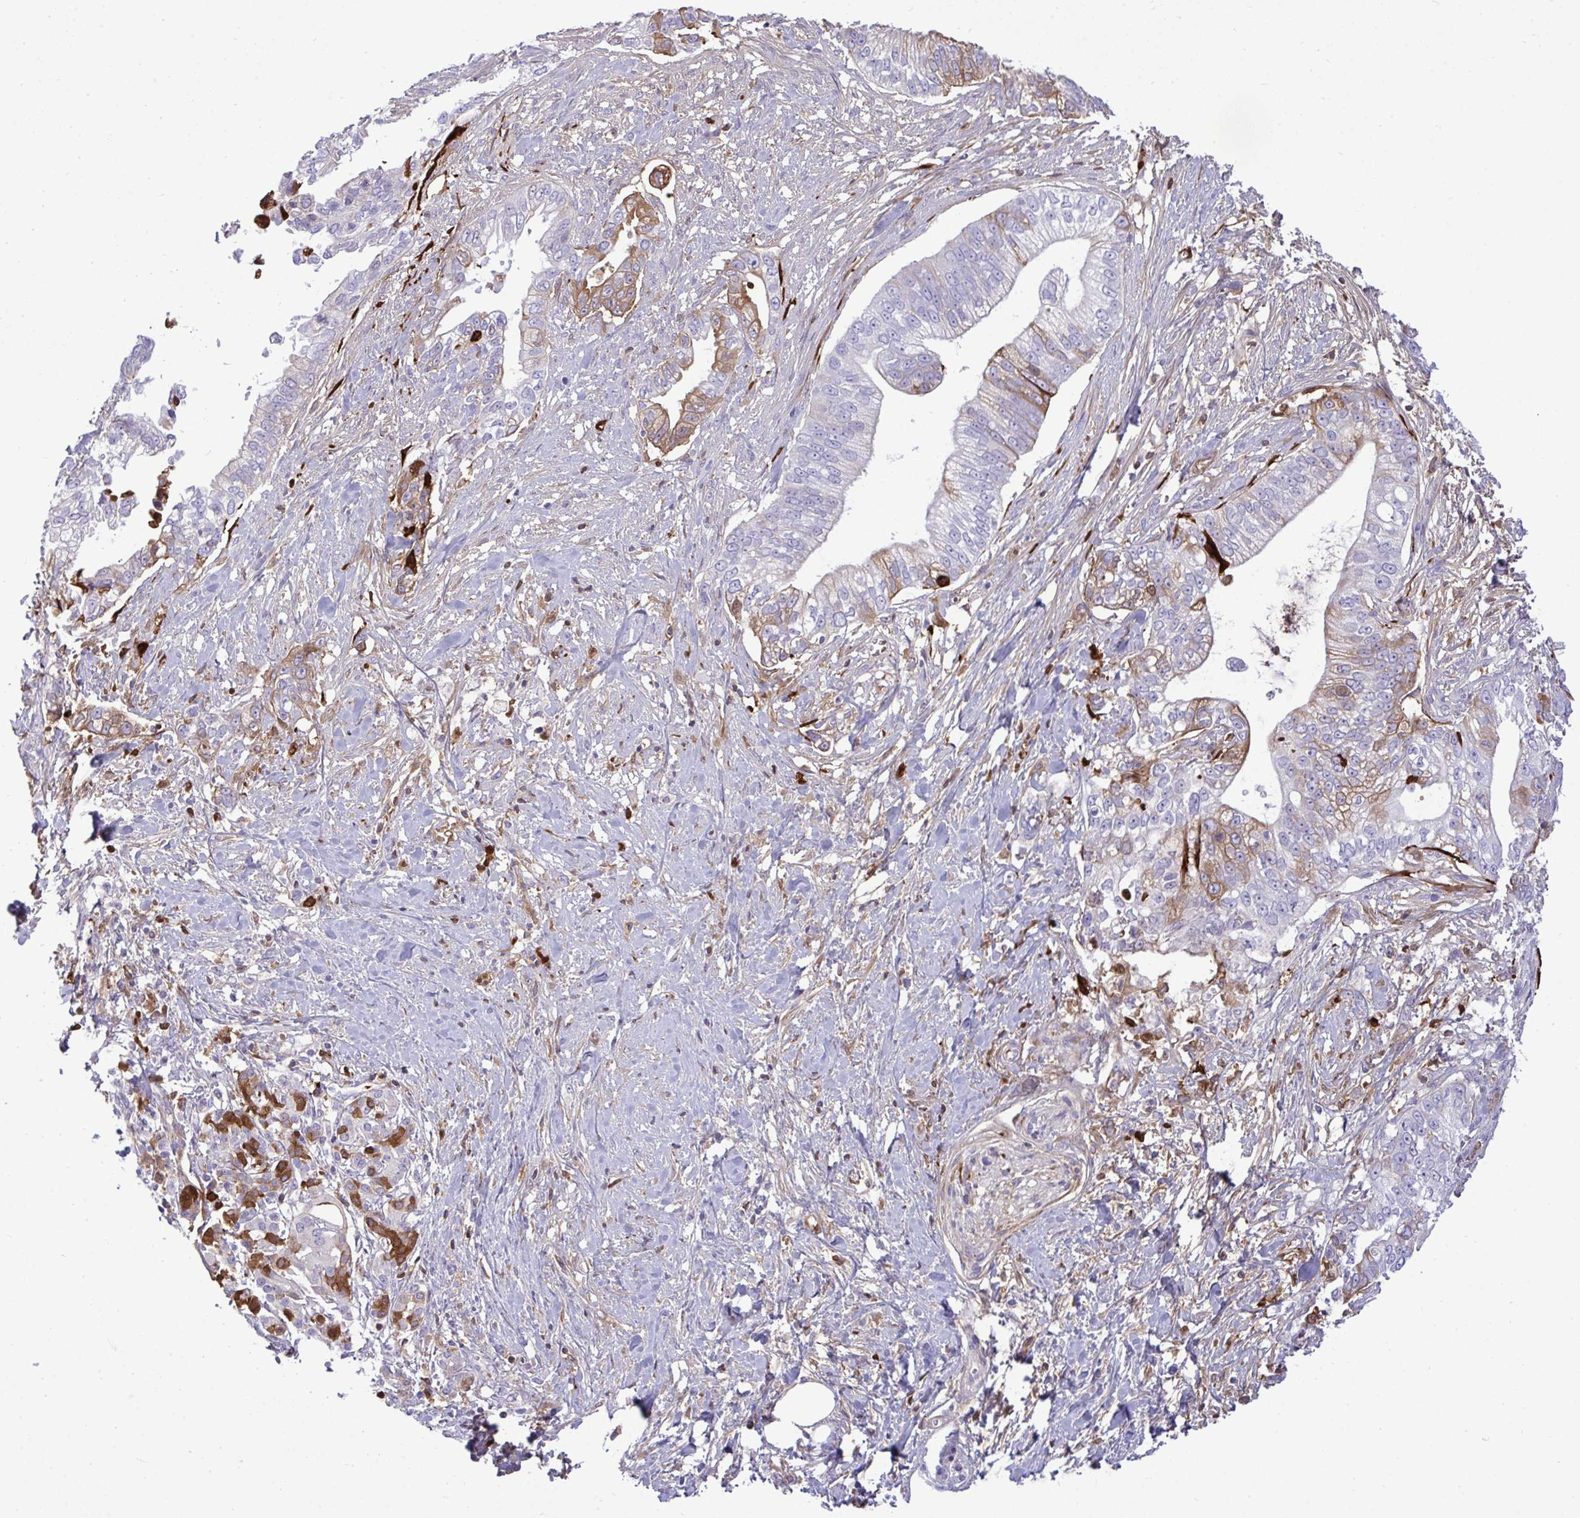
{"staining": {"intensity": "moderate", "quantity": "25%-75%", "location": "cytoplasmic/membranous"}, "tissue": "pancreatic cancer", "cell_type": "Tumor cells", "image_type": "cancer", "snomed": [{"axis": "morphology", "description": "Adenocarcinoma, NOS"}, {"axis": "topography", "description": "Pancreas"}], "caption": "Protein analysis of adenocarcinoma (pancreatic) tissue shows moderate cytoplasmic/membranous positivity in about 25%-75% of tumor cells.", "gene": "F2", "patient": {"sex": "male", "age": 70}}